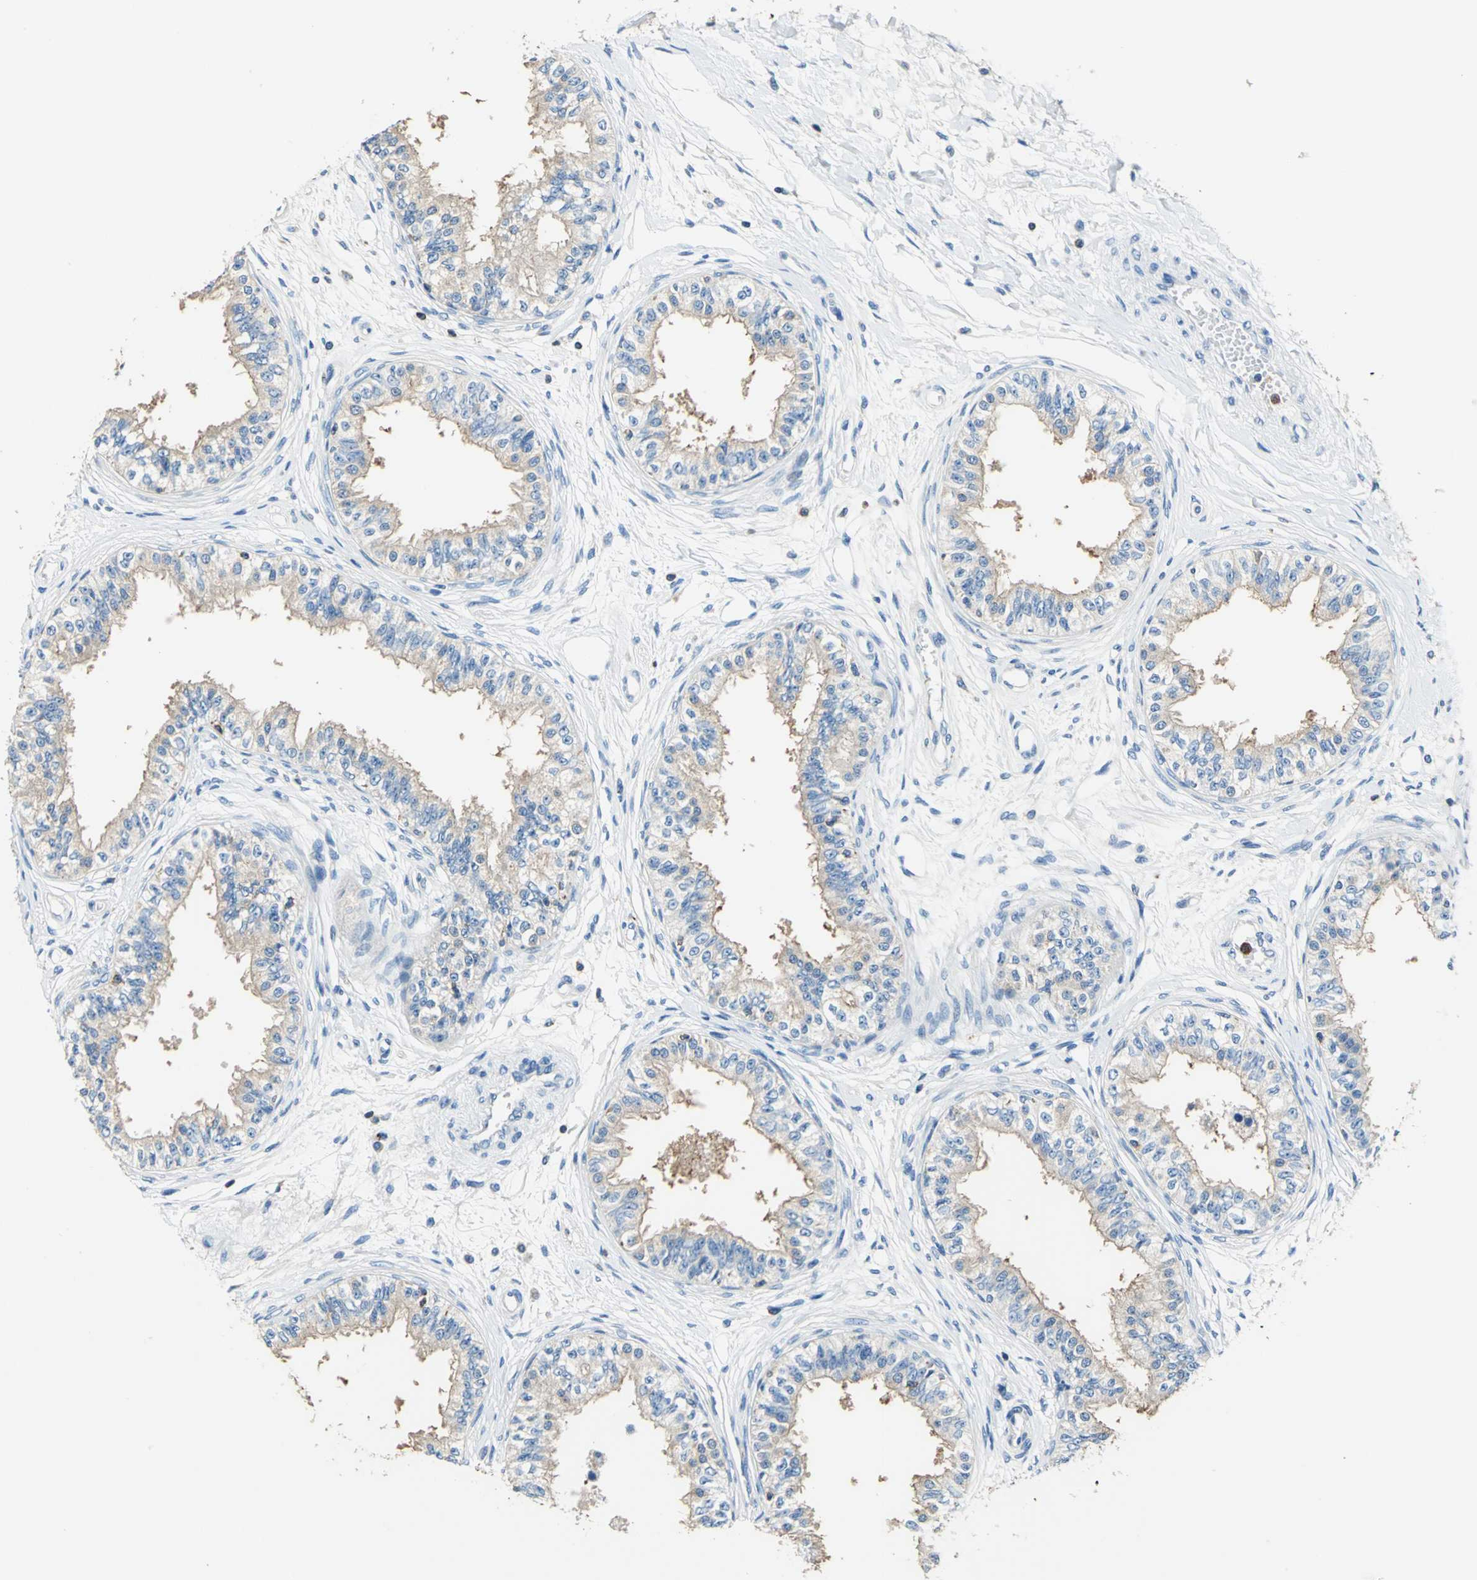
{"staining": {"intensity": "moderate", "quantity": ">75%", "location": "cytoplasmic/membranous"}, "tissue": "epididymis", "cell_type": "Glandular cells", "image_type": "normal", "snomed": [{"axis": "morphology", "description": "Normal tissue, NOS"}, {"axis": "morphology", "description": "Adenocarcinoma, metastatic, NOS"}, {"axis": "topography", "description": "Testis"}, {"axis": "topography", "description": "Epididymis"}], "caption": "IHC histopathology image of unremarkable epididymis stained for a protein (brown), which displays medium levels of moderate cytoplasmic/membranous expression in approximately >75% of glandular cells.", "gene": "SEPTIN11", "patient": {"sex": "male", "age": 26}}